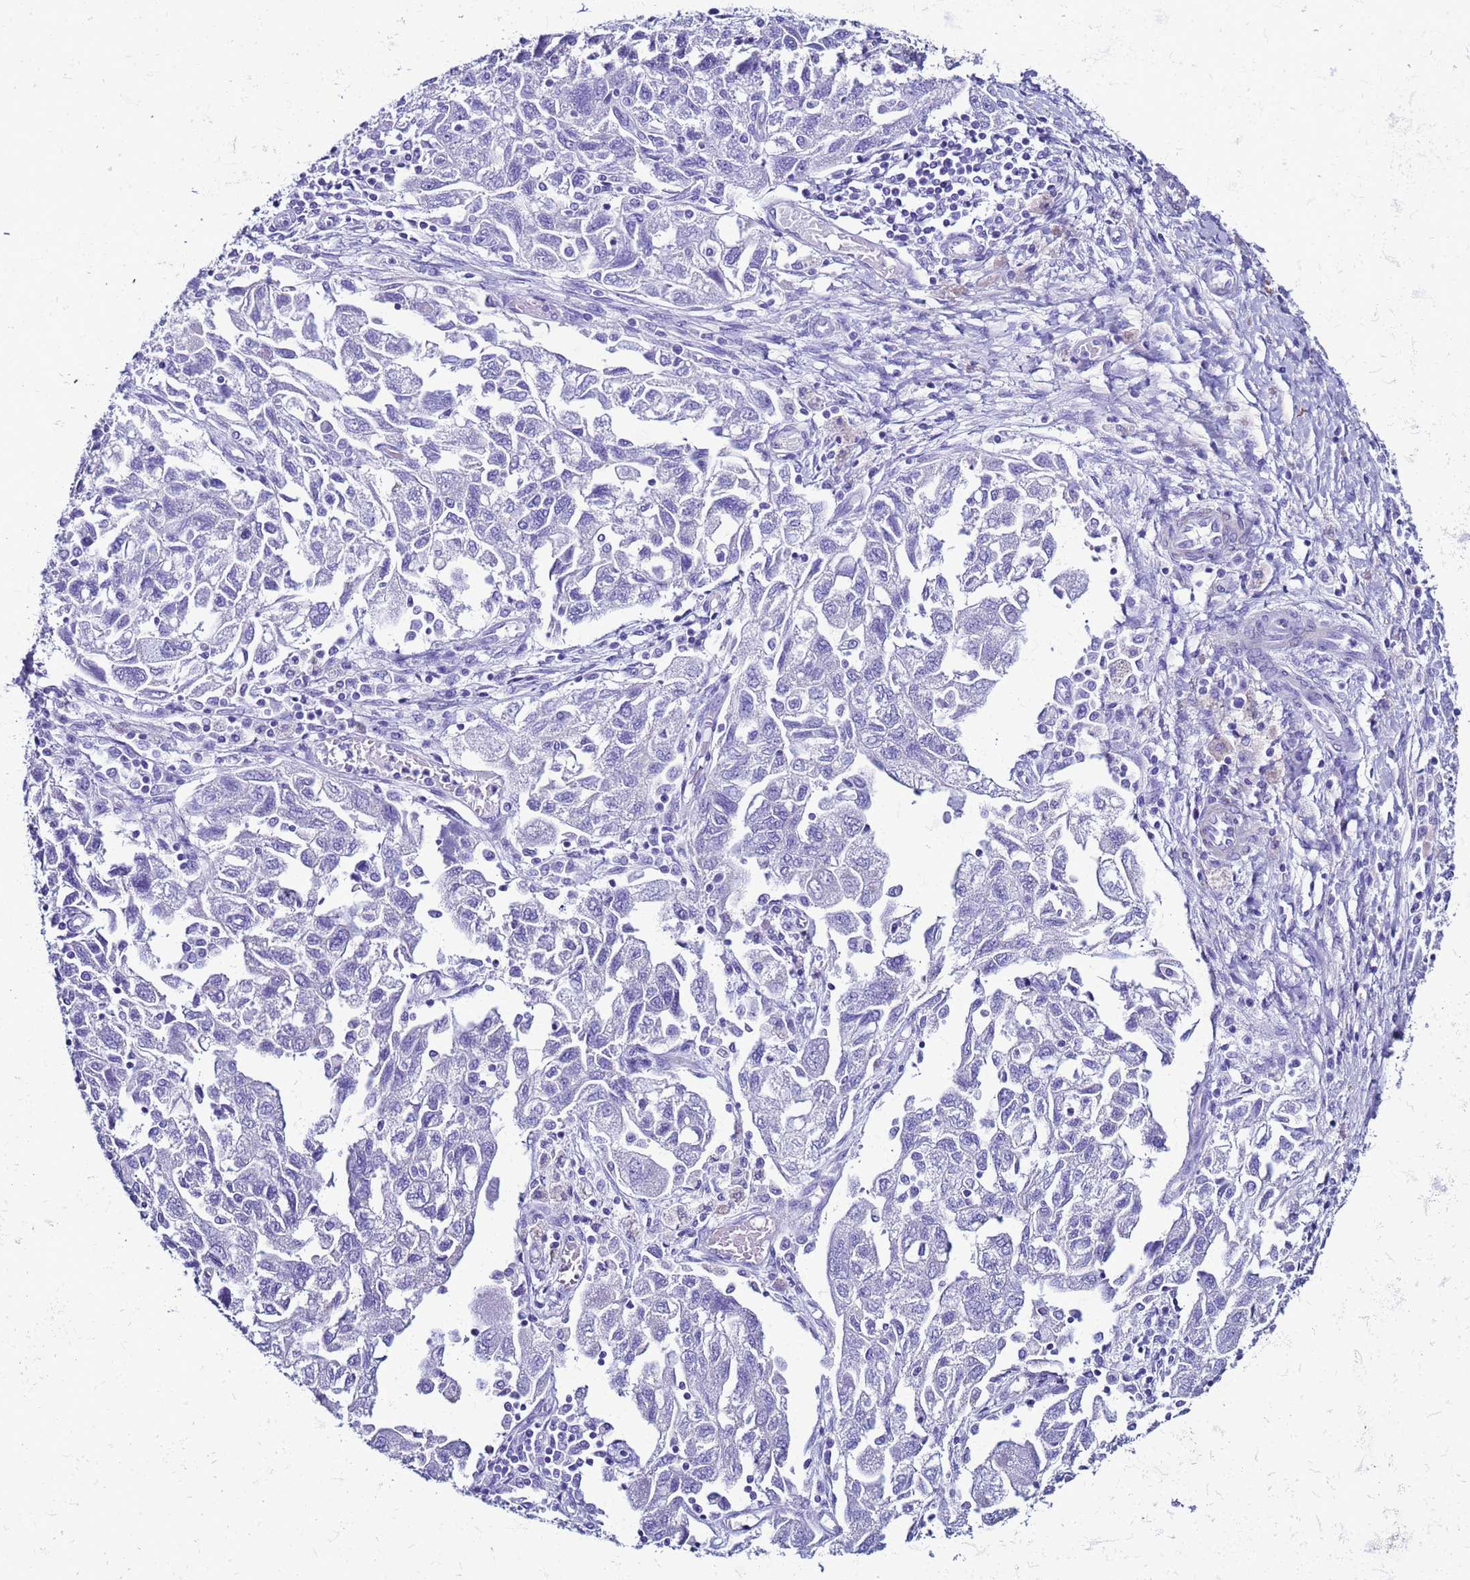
{"staining": {"intensity": "negative", "quantity": "none", "location": "none"}, "tissue": "ovarian cancer", "cell_type": "Tumor cells", "image_type": "cancer", "snomed": [{"axis": "morphology", "description": "Carcinoma, NOS"}, {"axis": "morphology", "description": "Cystadenocarcinoma, serous, NOS"}, {"axis": "topography", "description": "Ovary"}], "caption": "DAB immunohistochemical staining of ovarian cancer (serous cystadenocarcinoma) reveals no significant expression in tumor cells. The staining was performed using DAB (3,3'-diaminobenzidine) to visualize the protein expression in brown, while the nuclei were stained in blue with hematoxylin (Magnification: 20x).", "gene": "LCMT1", "patient": {"sex": "female", "age": 69}}